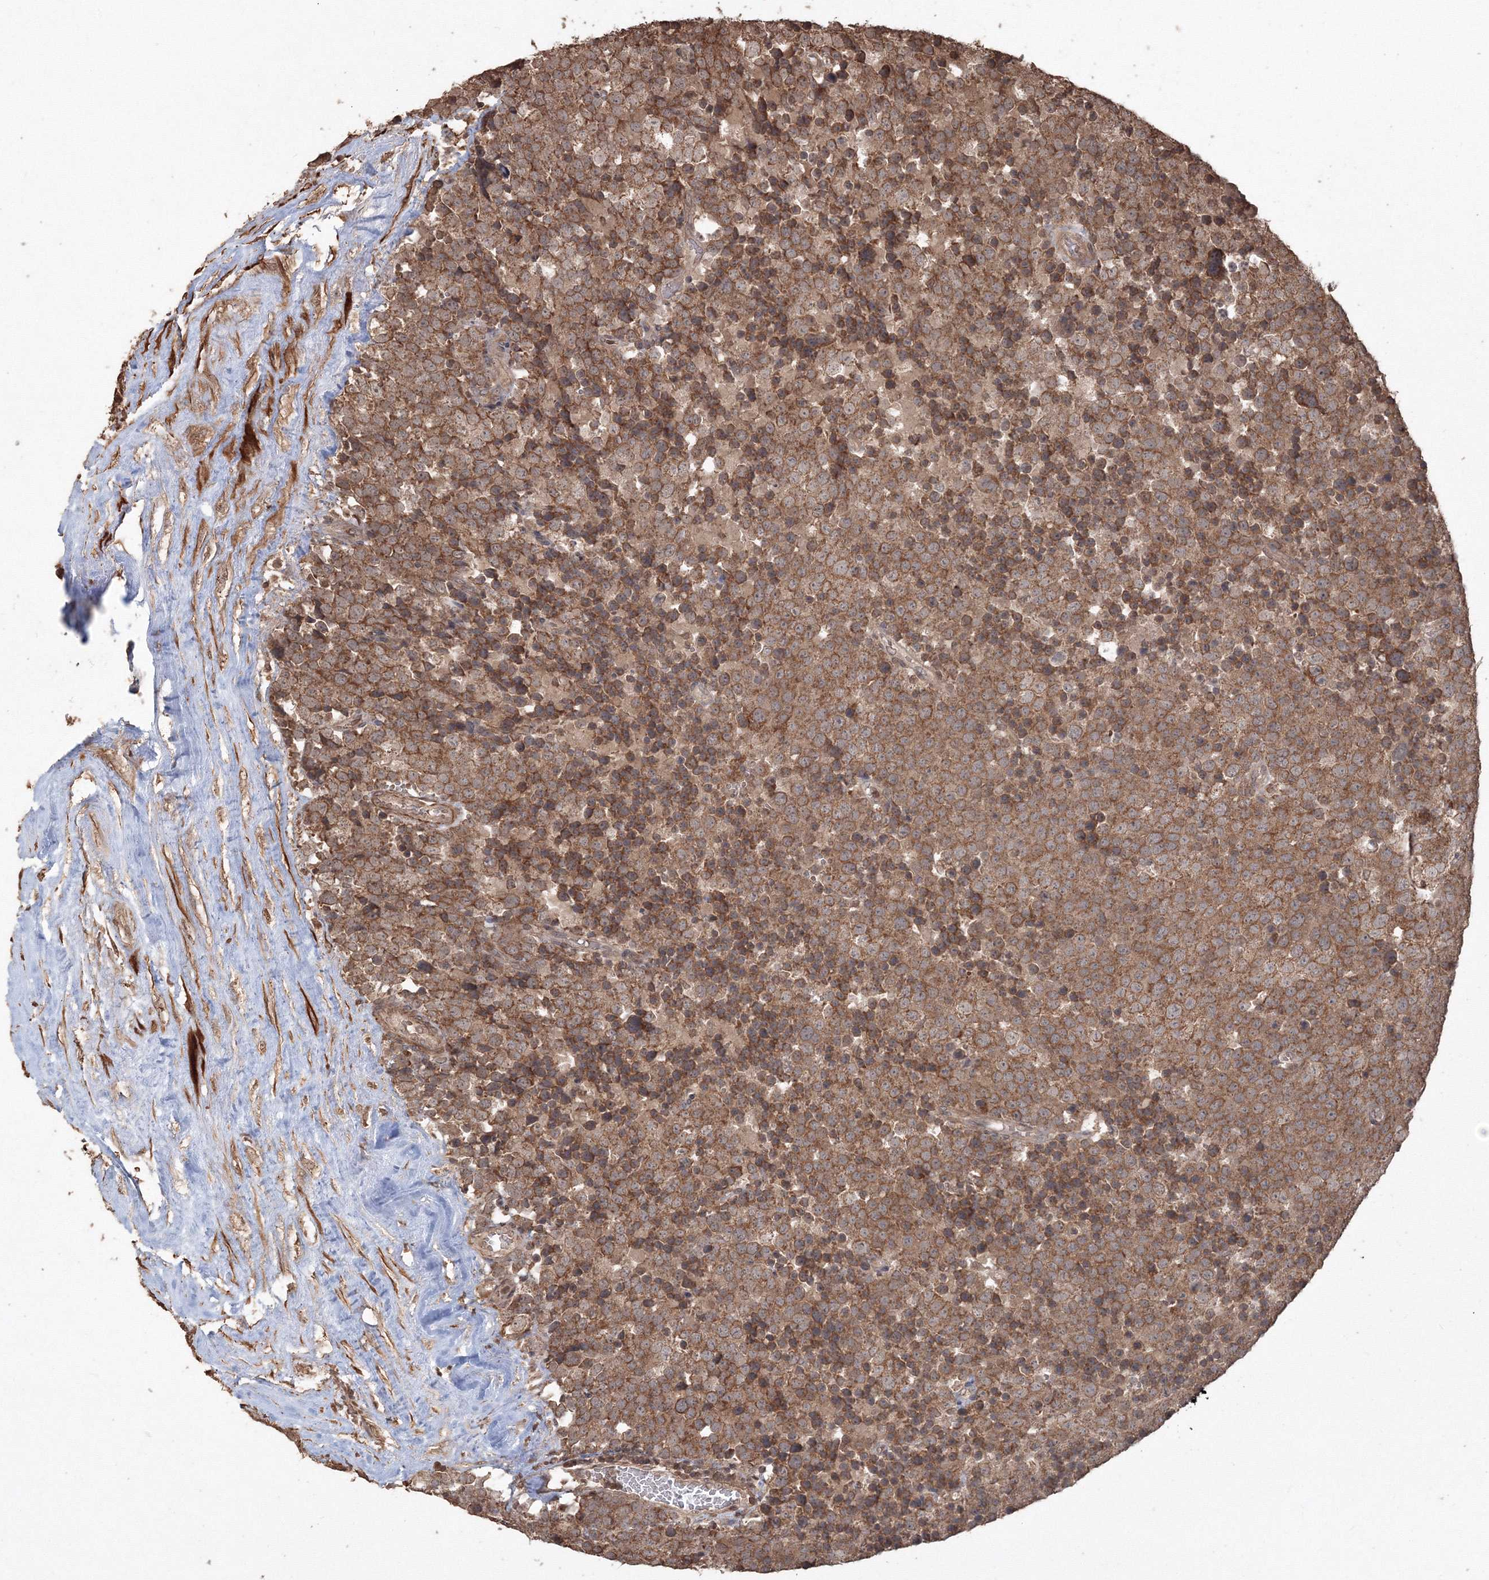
{"staining": {"intensity": "moderate", "quantity": ">75%", "location": "cytoplasmic/membranous"}, "tissue": "testis cancer", "cell_type": "Tumor cells", "image_type": "cancer", "snomed": [{"axis": "morphology", "description": "Seminoma, NOS"}, {"axis": "topography", "description": "Testis"}], "caption": "IHC staining of testis cancer, which demonstrates medium levels of moderate cytoplasmic/membranous staining in approximately >75% of tumor cells indicating moderate cytoplasmic/membranous protein expression. The staining was performed using DAB (brown) for protein detection and nuclei were counterstained in hematoxylin (blue).", "gene": "CCDC122", "patient": {"sex": "male", "age": 71}}